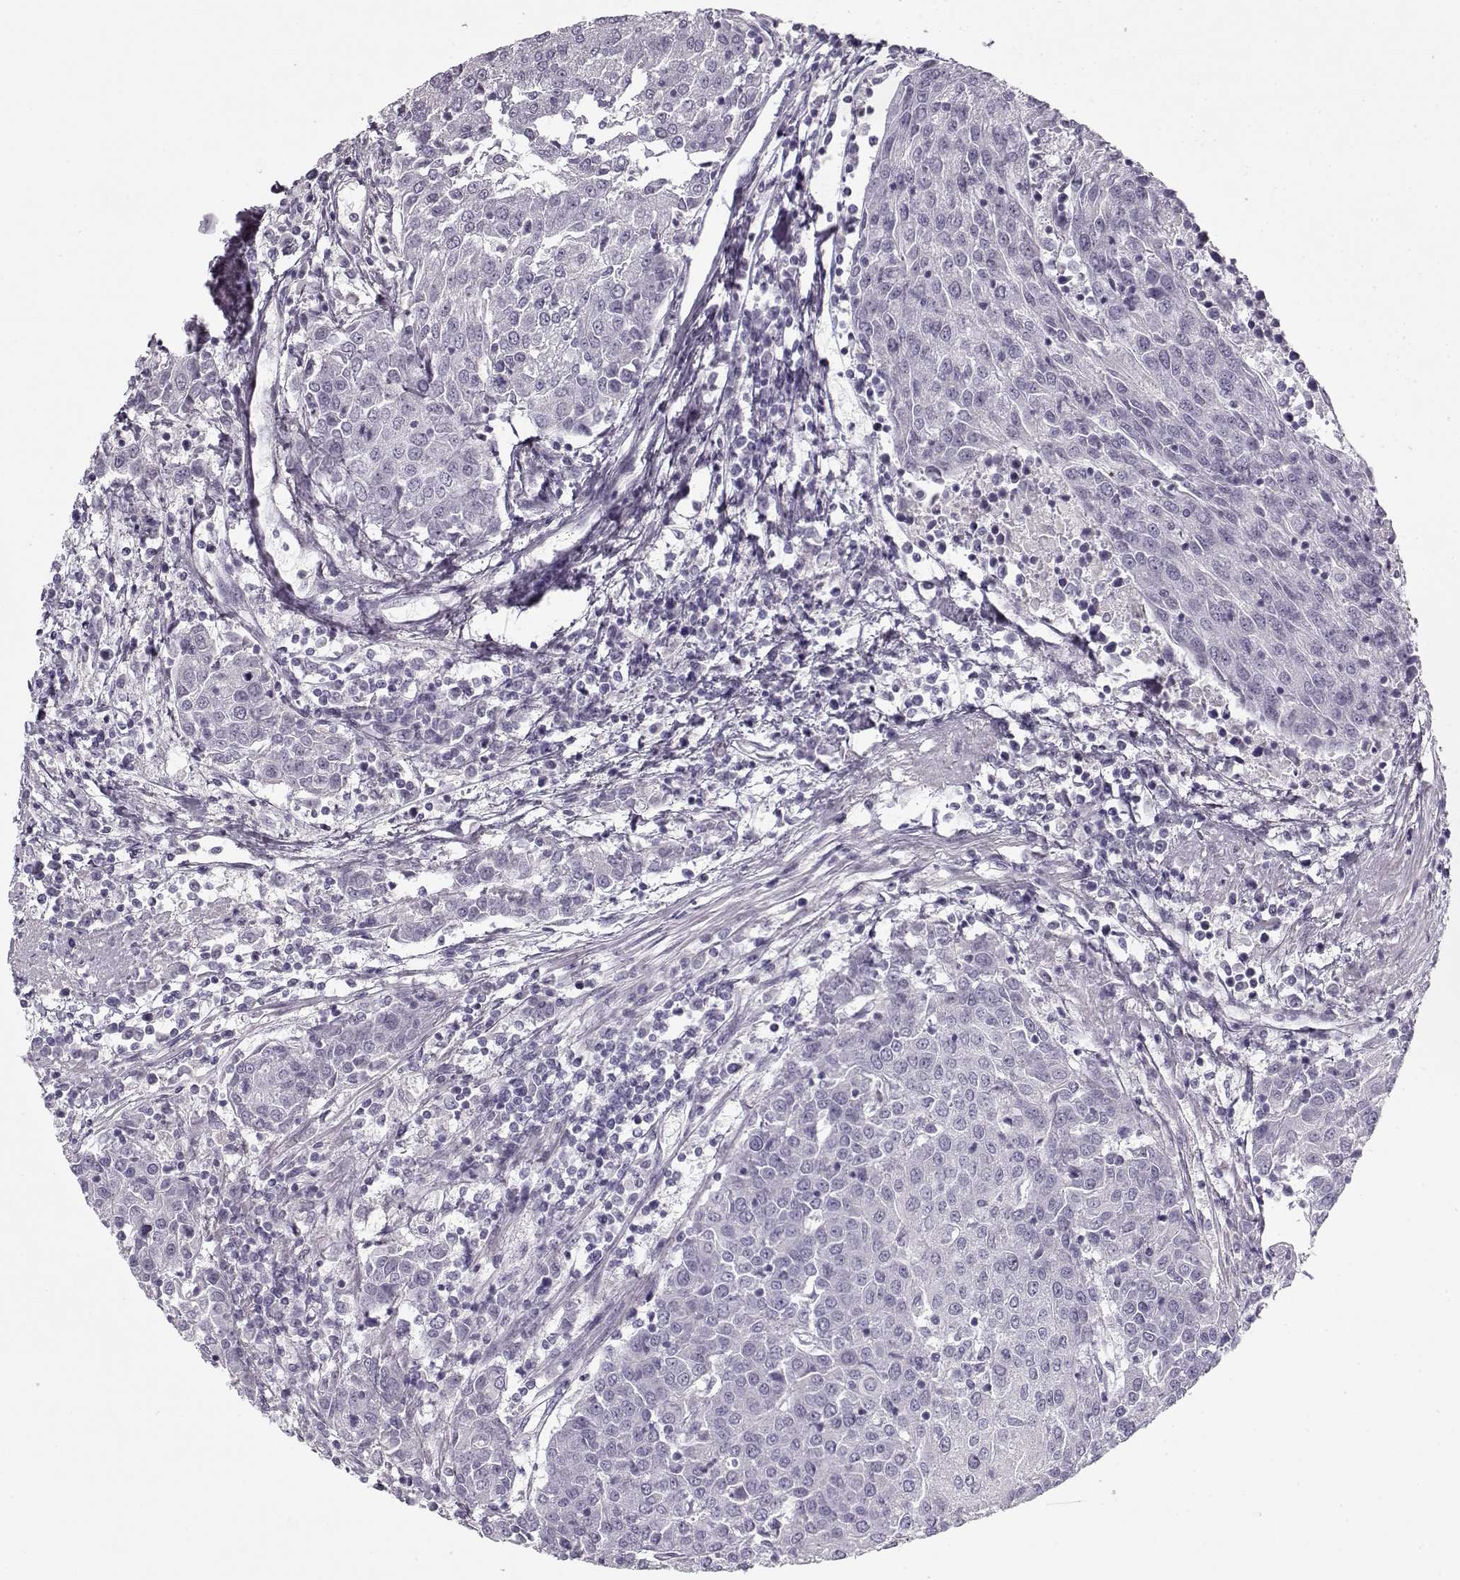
{"staining": {"intensity": "negative", "quantity": "none", "location": "none"}, "tissue": "urothelial cancer", "cell_type": "Tumor cells", "image_type": "cancer", "snomed": [{"axis": "morphology", "description": "Urothelial carcinoma, High grade"}, {"axis": "topography", "description": "Urinary bladder"}], "caption": "An image of human high-grade urothelial carcinoma is negative for staining in tumor cells. (DAB IHC, high magnification).", "gene": "PNMT", "patient": {"sex": "female", "age": 85}}